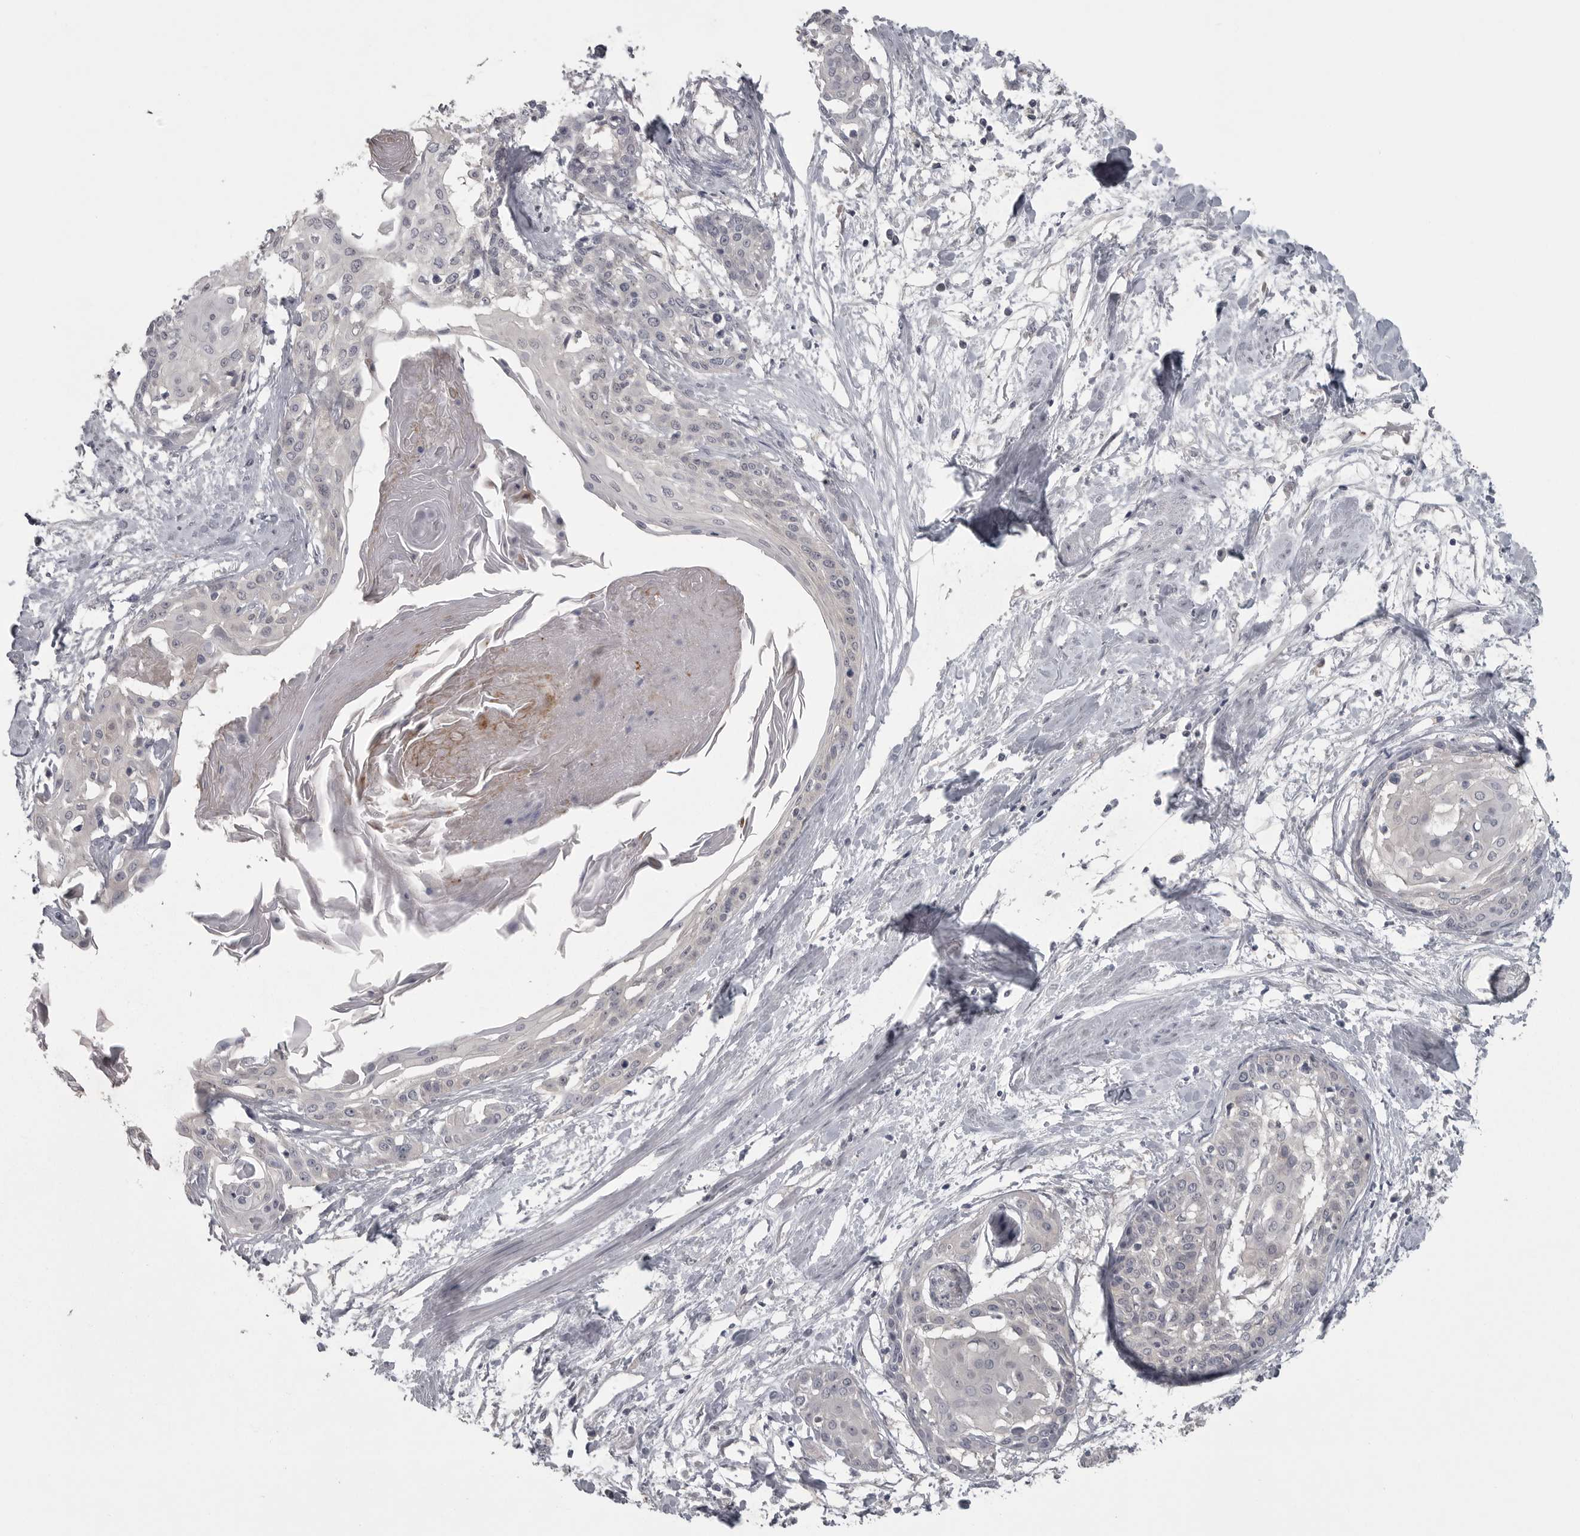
{"staining": {"intensity": "negative", "quantity": "none", "location": "none"}, "tissue": "cervical cancer", "cell_type": "Tumor cells", "image_type": "cancer", "snomed": [{"axis": "morphology", "description": "Squamous cell carcinoma, NOS"}, {"axis": "topography", "description": "Cervix"}], "caption": "This is a histopathology image of IHC staining of cervical cancer (squamous cell carcinoma), which shows no expression in tumor cells.", "gene": "PHF13", "patient": {"sex": "female", "age": 57}}